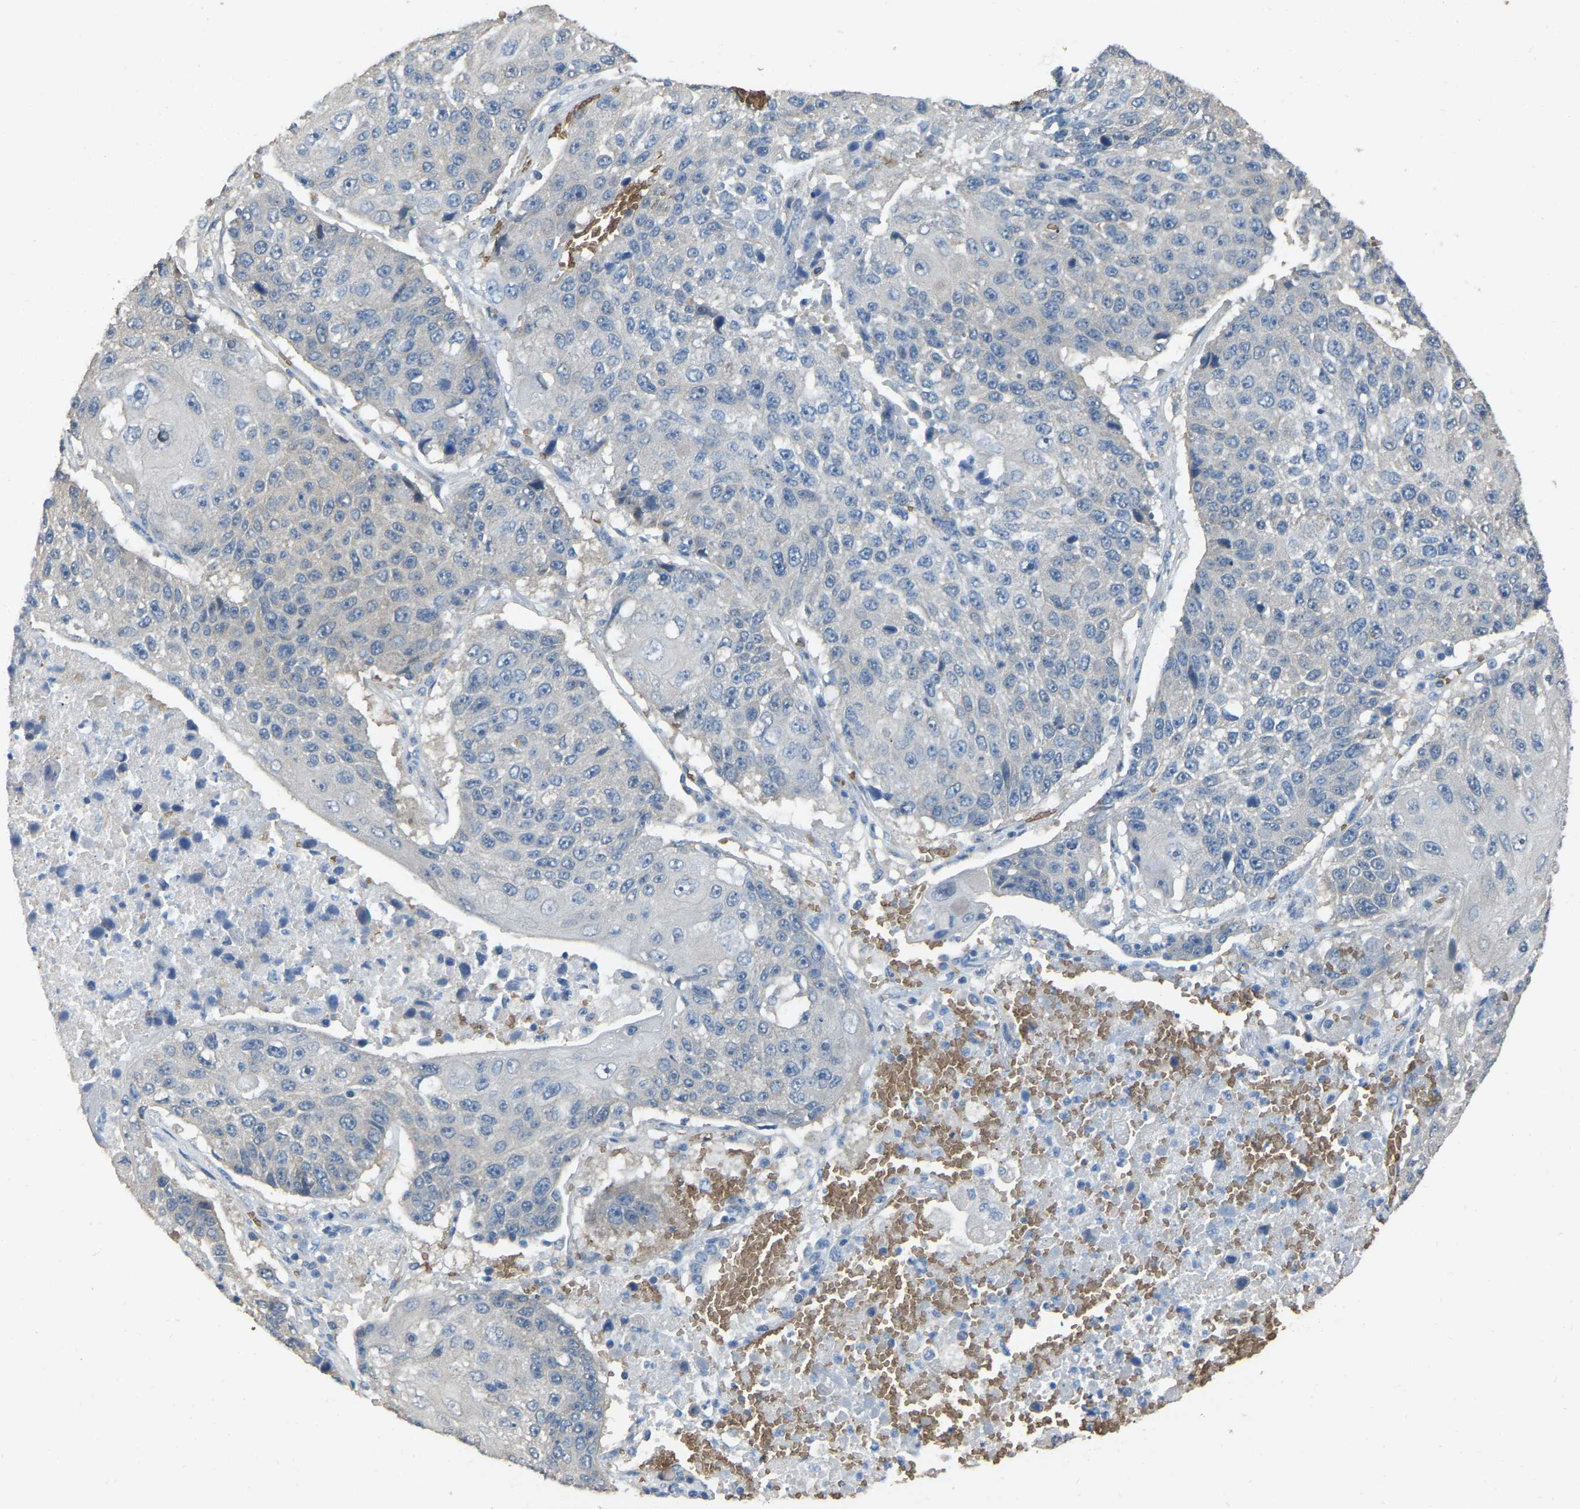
{"staining": {"intensity": "negative", "quantity": "none", "location": "none"}, "tissue": "lung cancer", "cell_type": "Tumor cells", "image_type": "cancer", "snomed": [{"axis": "morphology", "description": "Squamous cell carcinoma, NOS"}, {"axis": "topography", "description": "Lung"}], "caption": "Lung cancer (squamous cell carcinoma) was stained to show a protein in brown. There is no significant expression in tumor cells.", "gene": "CFAP298", "patient": {"sex": "male", "age": 61}}